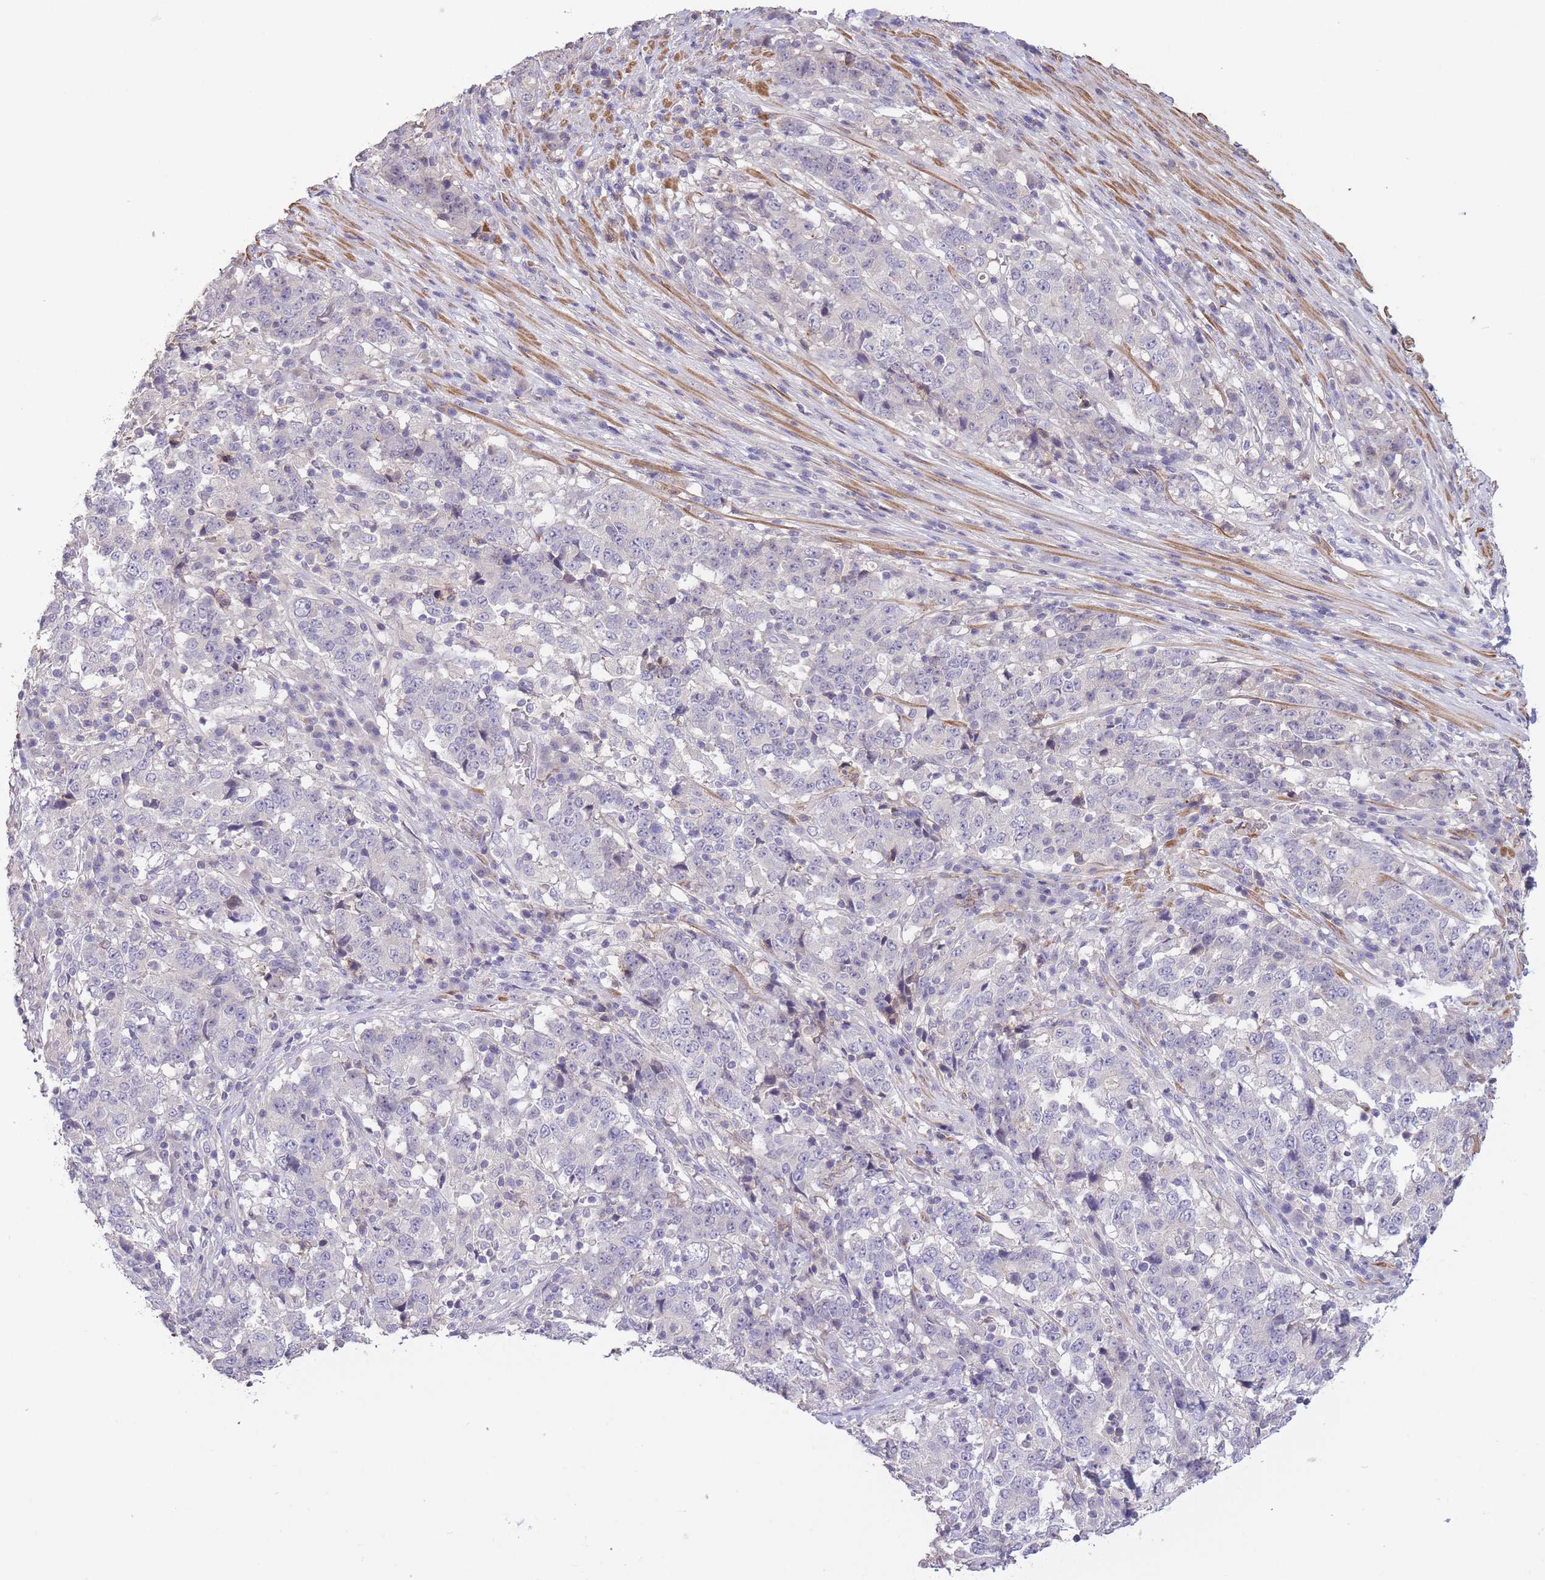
{"staining": {"intensity": "negative", "quantity": "none", "location": "none"}, "tissue": "stomach cancer", "cell_type": "Tumor cells", "image_type": "cancer", "snomed": [{"axis": "morphology", "description": "Adenocarcinoma, NOS"}, {"axis": "topography", "description": "Stomach"}], "caption": "DAB (3,3'-diaminobenzidine) immunohistochemical staining of stomach cancer (adenocarcinoma) displays no significant expression in tumor cells.", "gene": "ZNF304", "patient": {"sex": "male", "age": 59}}